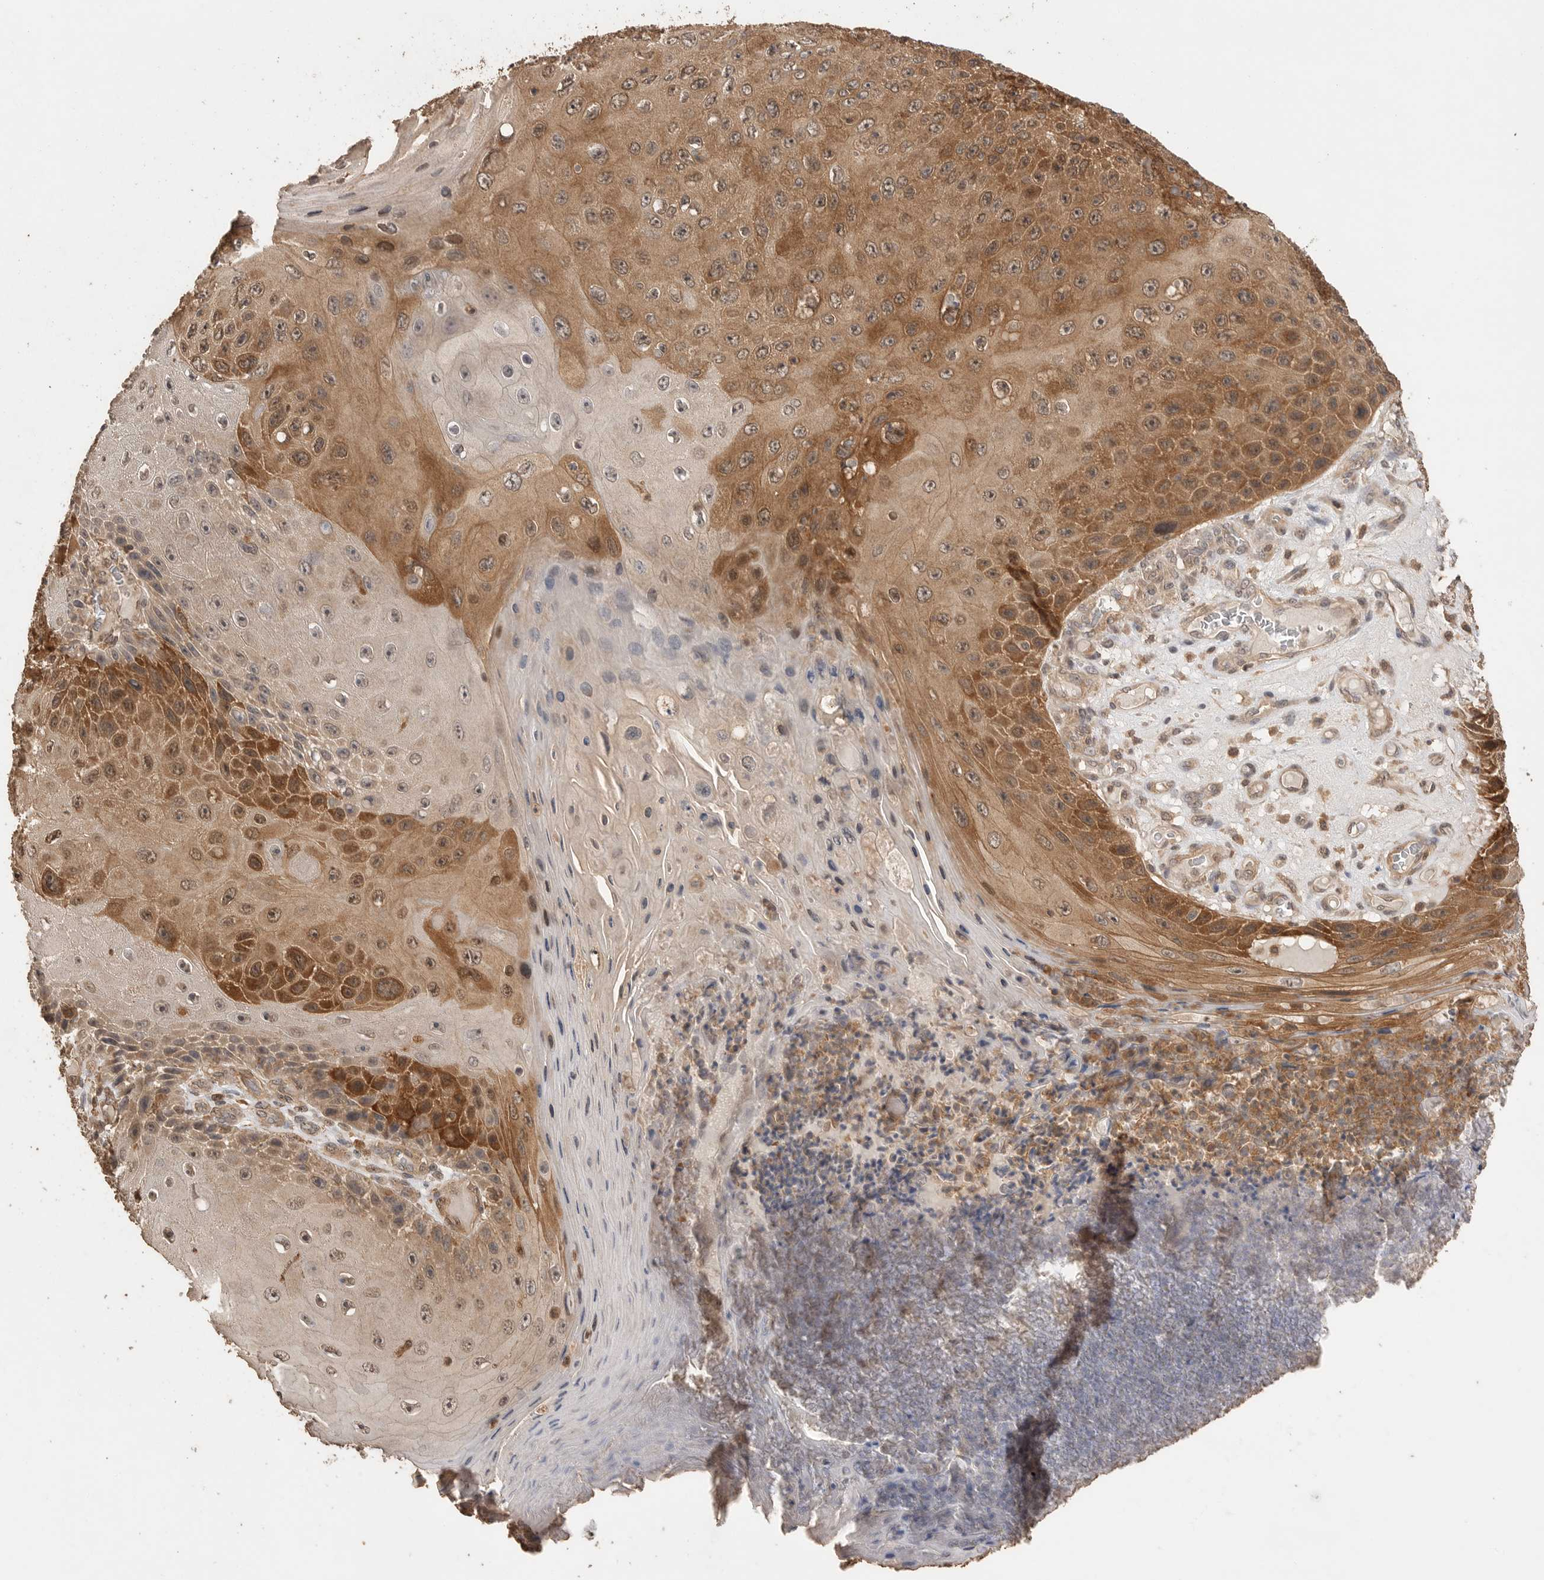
{"staining": {"intensity": "moderate", "quantity": ">75%", "location": "cytoplasmic/membranous,nuclear"}, "tissue": "skin cancer", "cell_type": "Tumor cells", "image_type": "cancer", "snomed": [{"axis": "morphology", "description": "Squamous cell carcinoma, NOS"}, {"axis": "topography", "description": "Skin"}], "caption": "Moderate cytoplasmic/membranous and nuclear staining for a protein is present in about >75% of tumor cells of squamous cell carcinoma (skin) using immunohistochemistry (IHC).", "gene": "MAP2K1", "patient": {"sex": "female", "age": 88}}